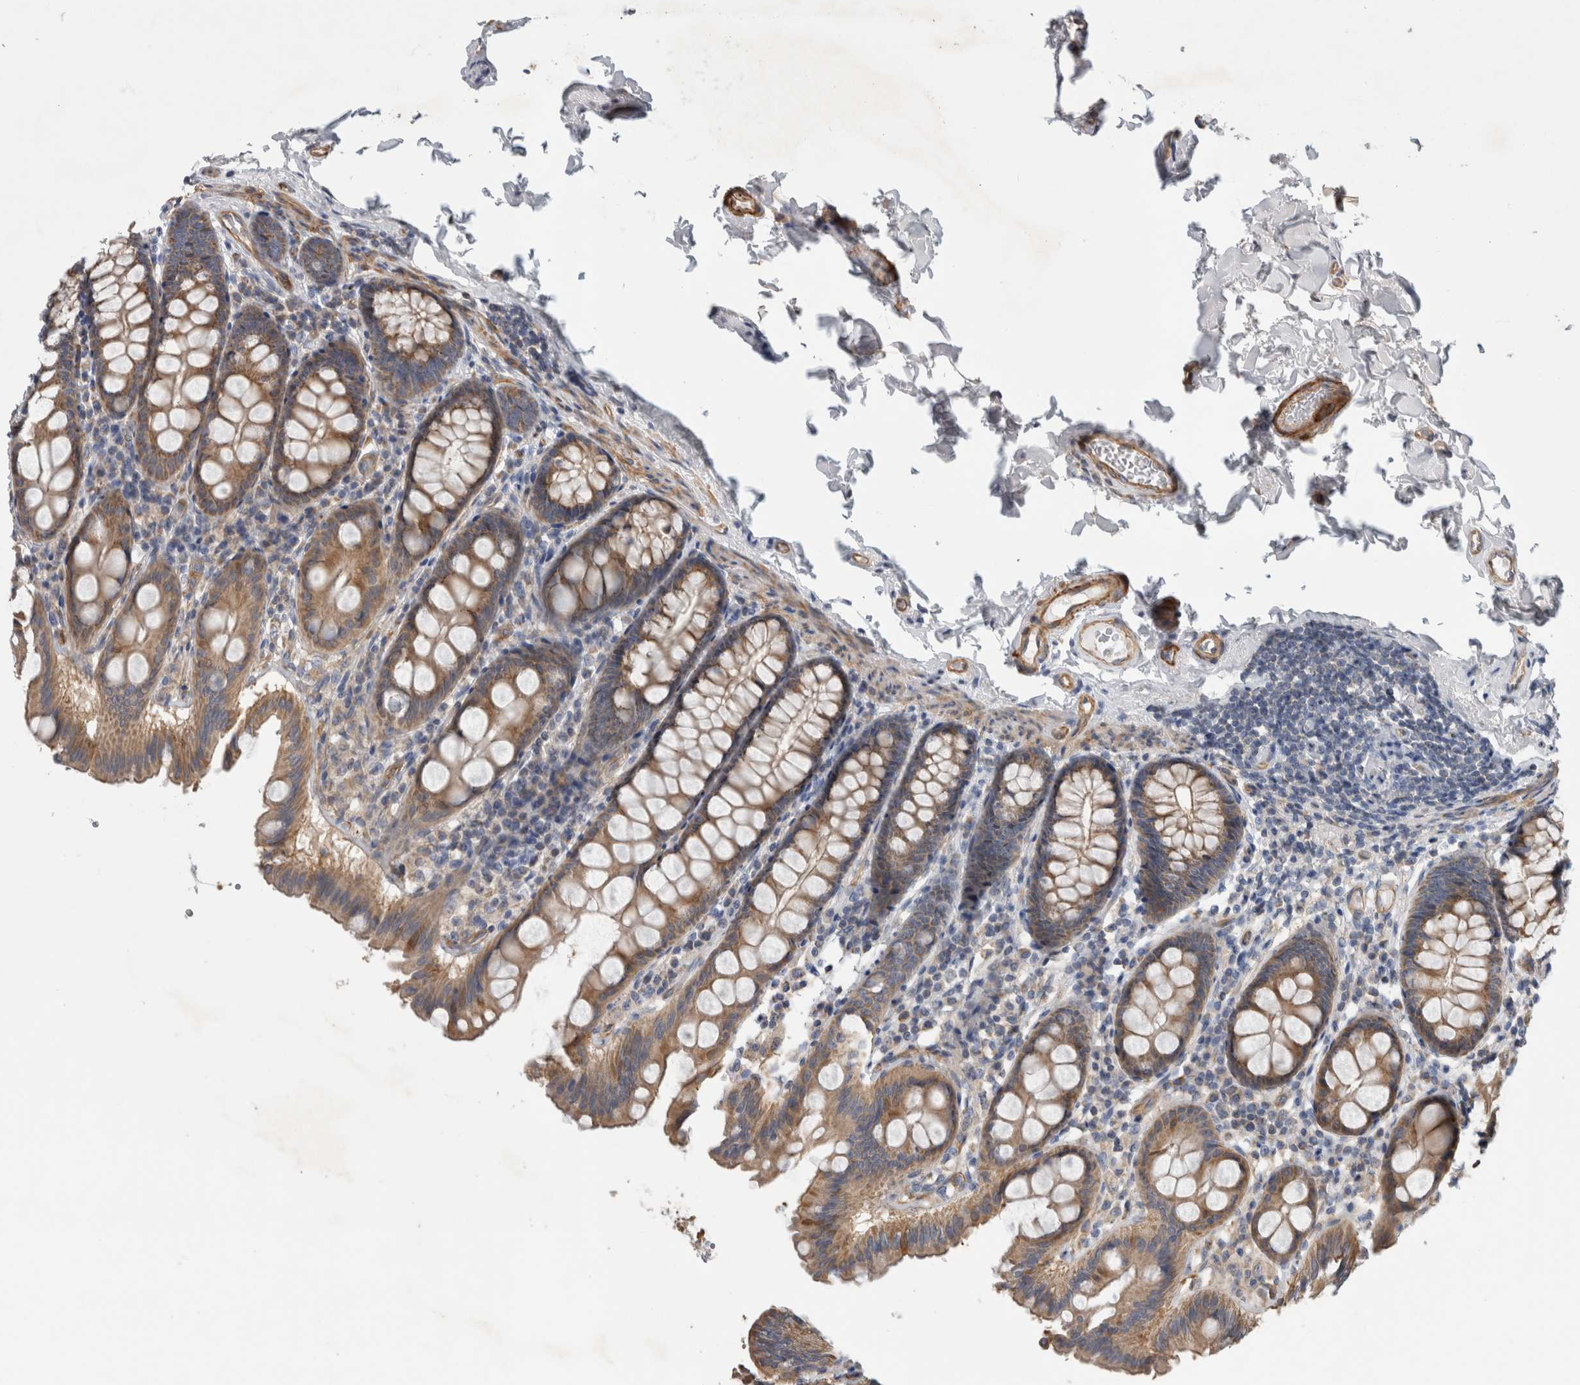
{"staining": {"intensity": "moderate", "quantity": ">75%", "location": "cytoplasmic/membranous"}, "tissue": "colon", "cell_type": "Endothelial cells", "image_type": "normal", "snomed": [{"axis": "morphology", "description": "Normal tissue, NOS"}, {"axis": "topography", "description": "Colon"}, {"axis": "topography", "description": "Peripheral nerve tissue"}], "caption": "Moderate cytoplasmic/membranous expression for a protein is present in approximately >75% of endothelial cells of normal colon using immunohistochemistry (IHC).", "gene": "SFXN2", "patient": {"sex": "female", "age": 61}}